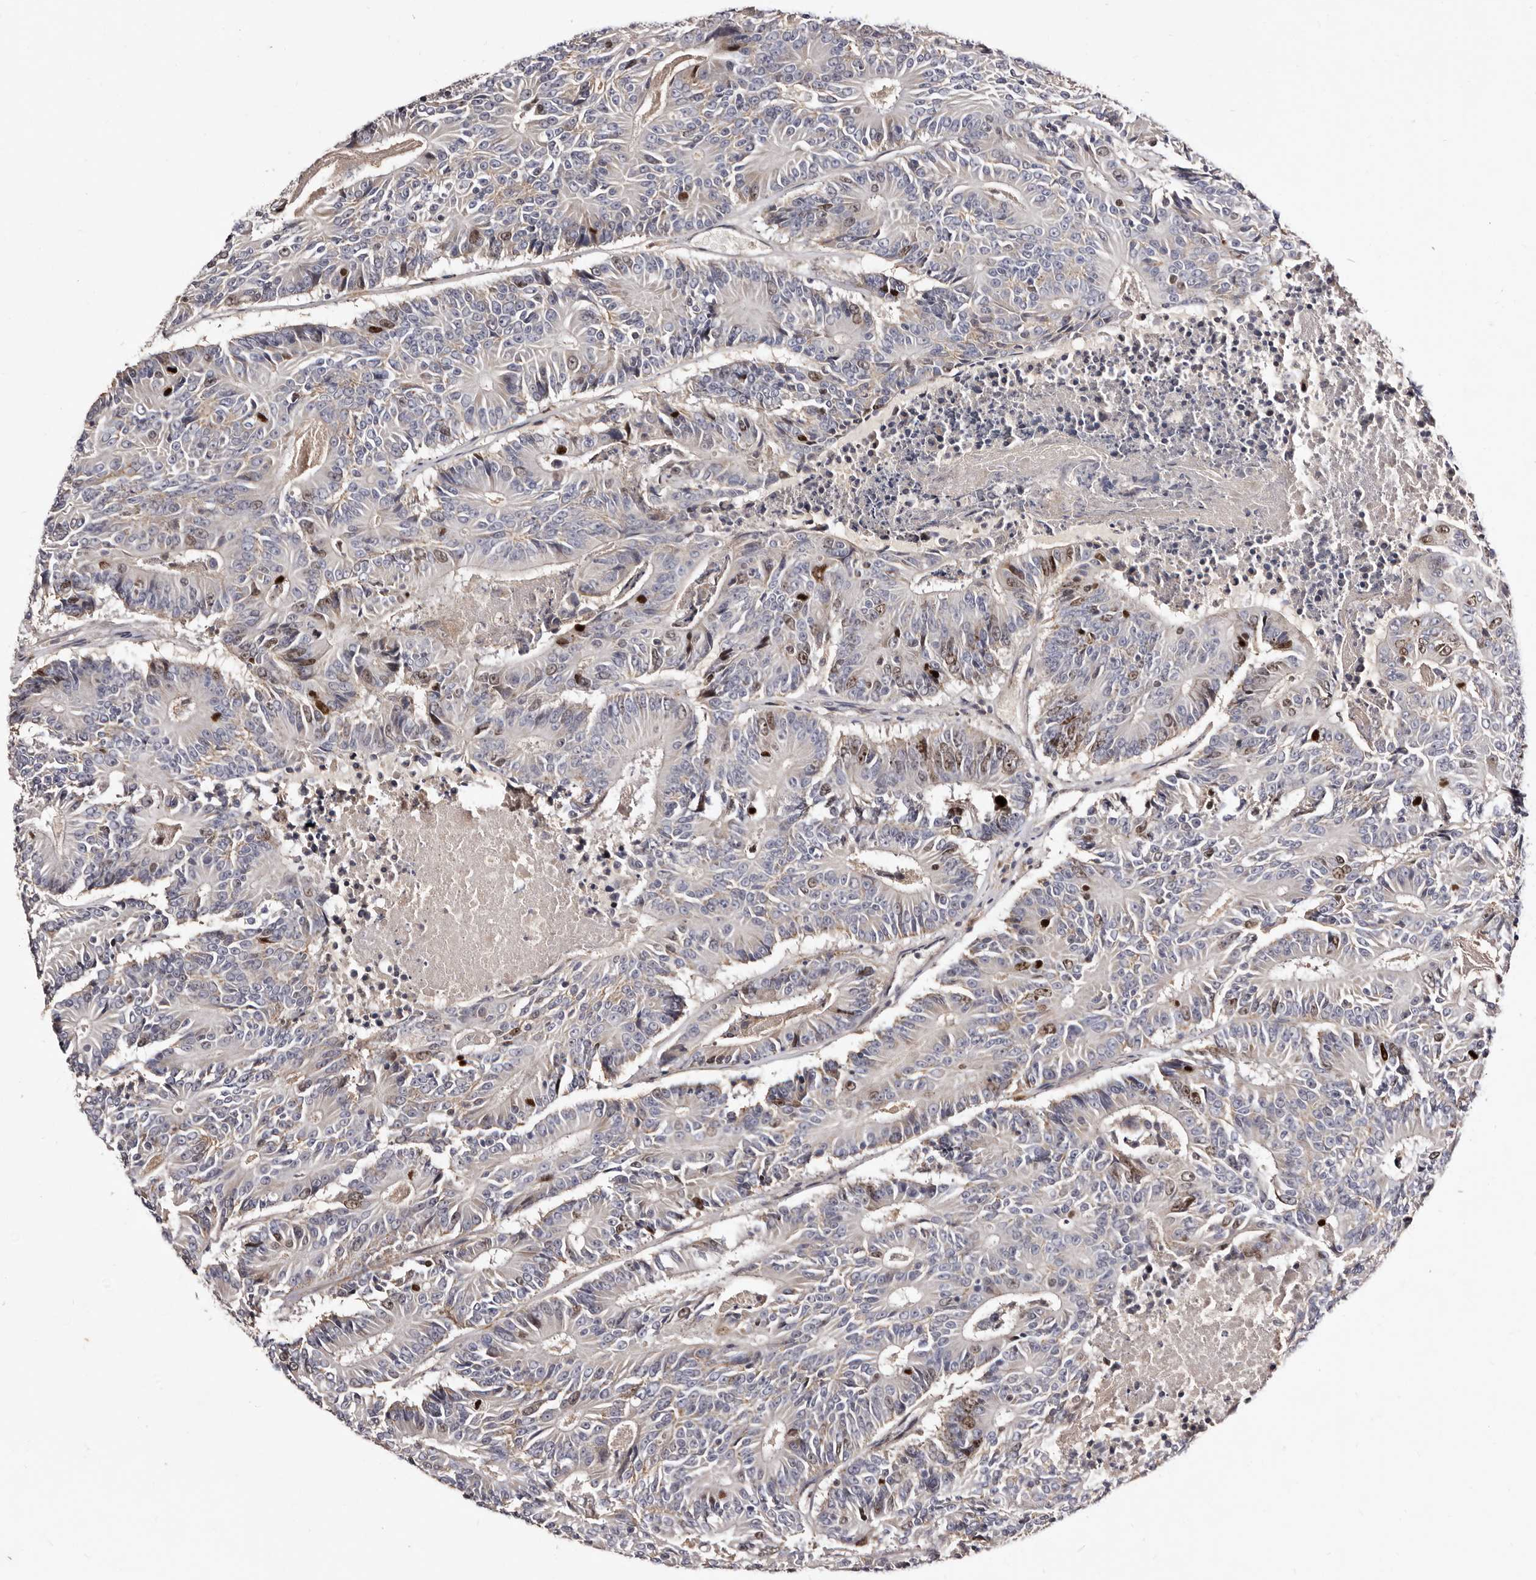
{"staining": {"intensity": "moderate", "quantity": "<25%", "location": "nuclear"}, "tissue": "colorectal cancer", "cell_type": "Tumor cells", "image_type": "cancer", "snomed": [{"axis": "morphology", "description": "Adenocarcinoma, NOS"}, {"axis": "topography", "description": "Colon"}], "caption": "Brown immunohistochemical staining in human colorectal adenocarcinoma shows moderate nuclear positivity in about <25% of tumor cells.", "gene": "CDCA8", "patient": {"sex": "male", "age": 83}}